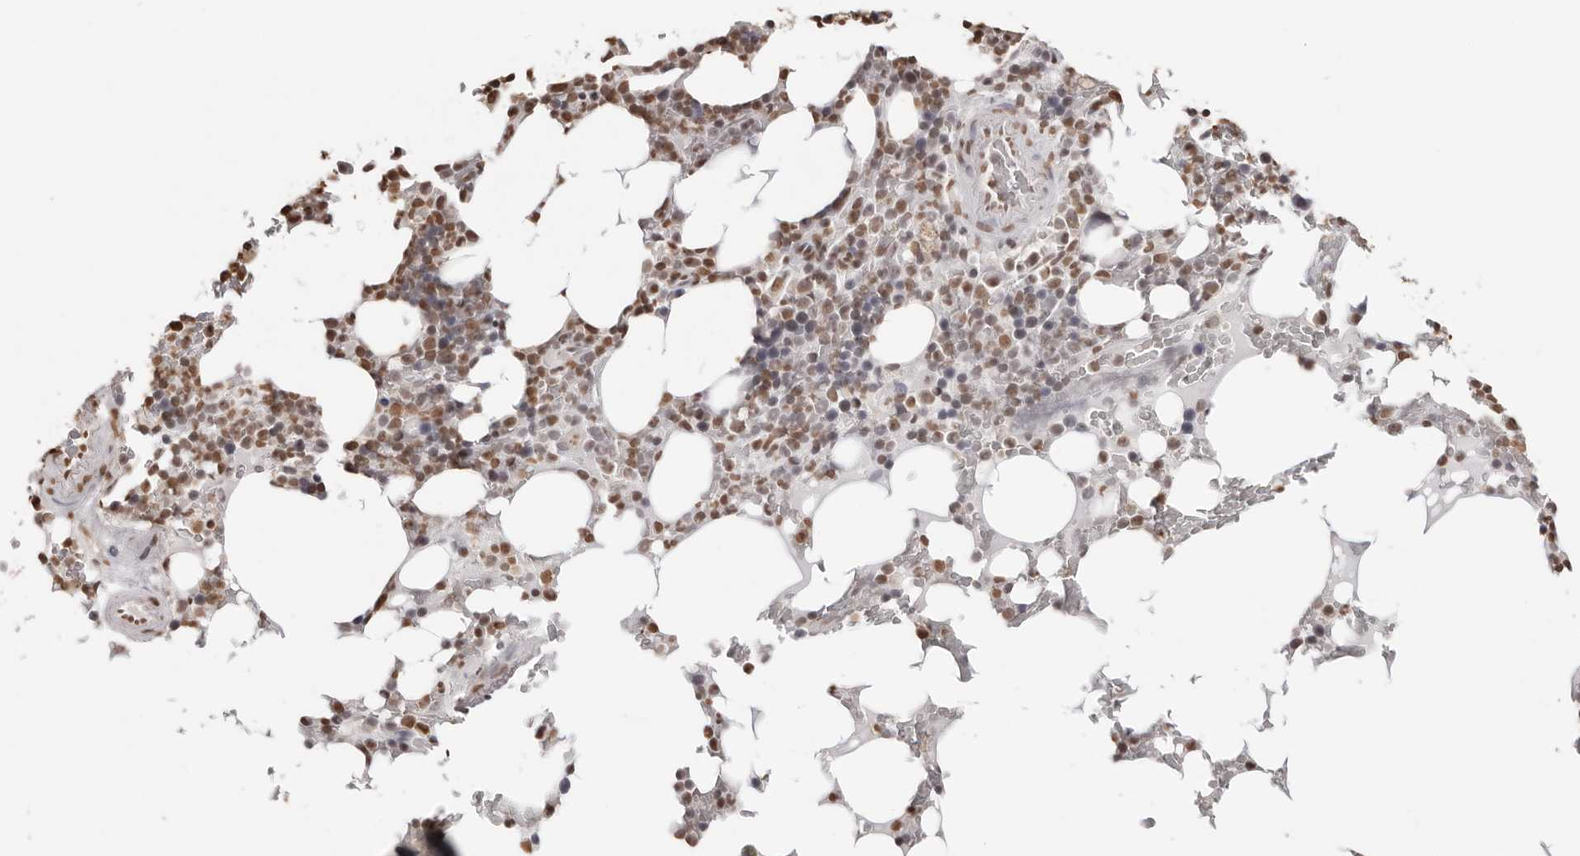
{"staining": {"intensity": "moderate", "quantity": ">75%", "location": "nuclear"}, "tissue": "bone marrow", "cell_type": "Hematopoietic cells", "image_type": "normal", "snomed": [{"axis": "morphology", "description": "Normal tissue, NOS"}, {"axis": "topography", "description": "Bone marrow"}], "caption": "The micrograph exhibits immunohistochemical staining of unremarkable bone marrow. There is moderate nuclear expression is appreciated in about >75% of hematopoietic cells.", "gene": "OLIG3", "patient": {"sex": "male", "age": 58}}